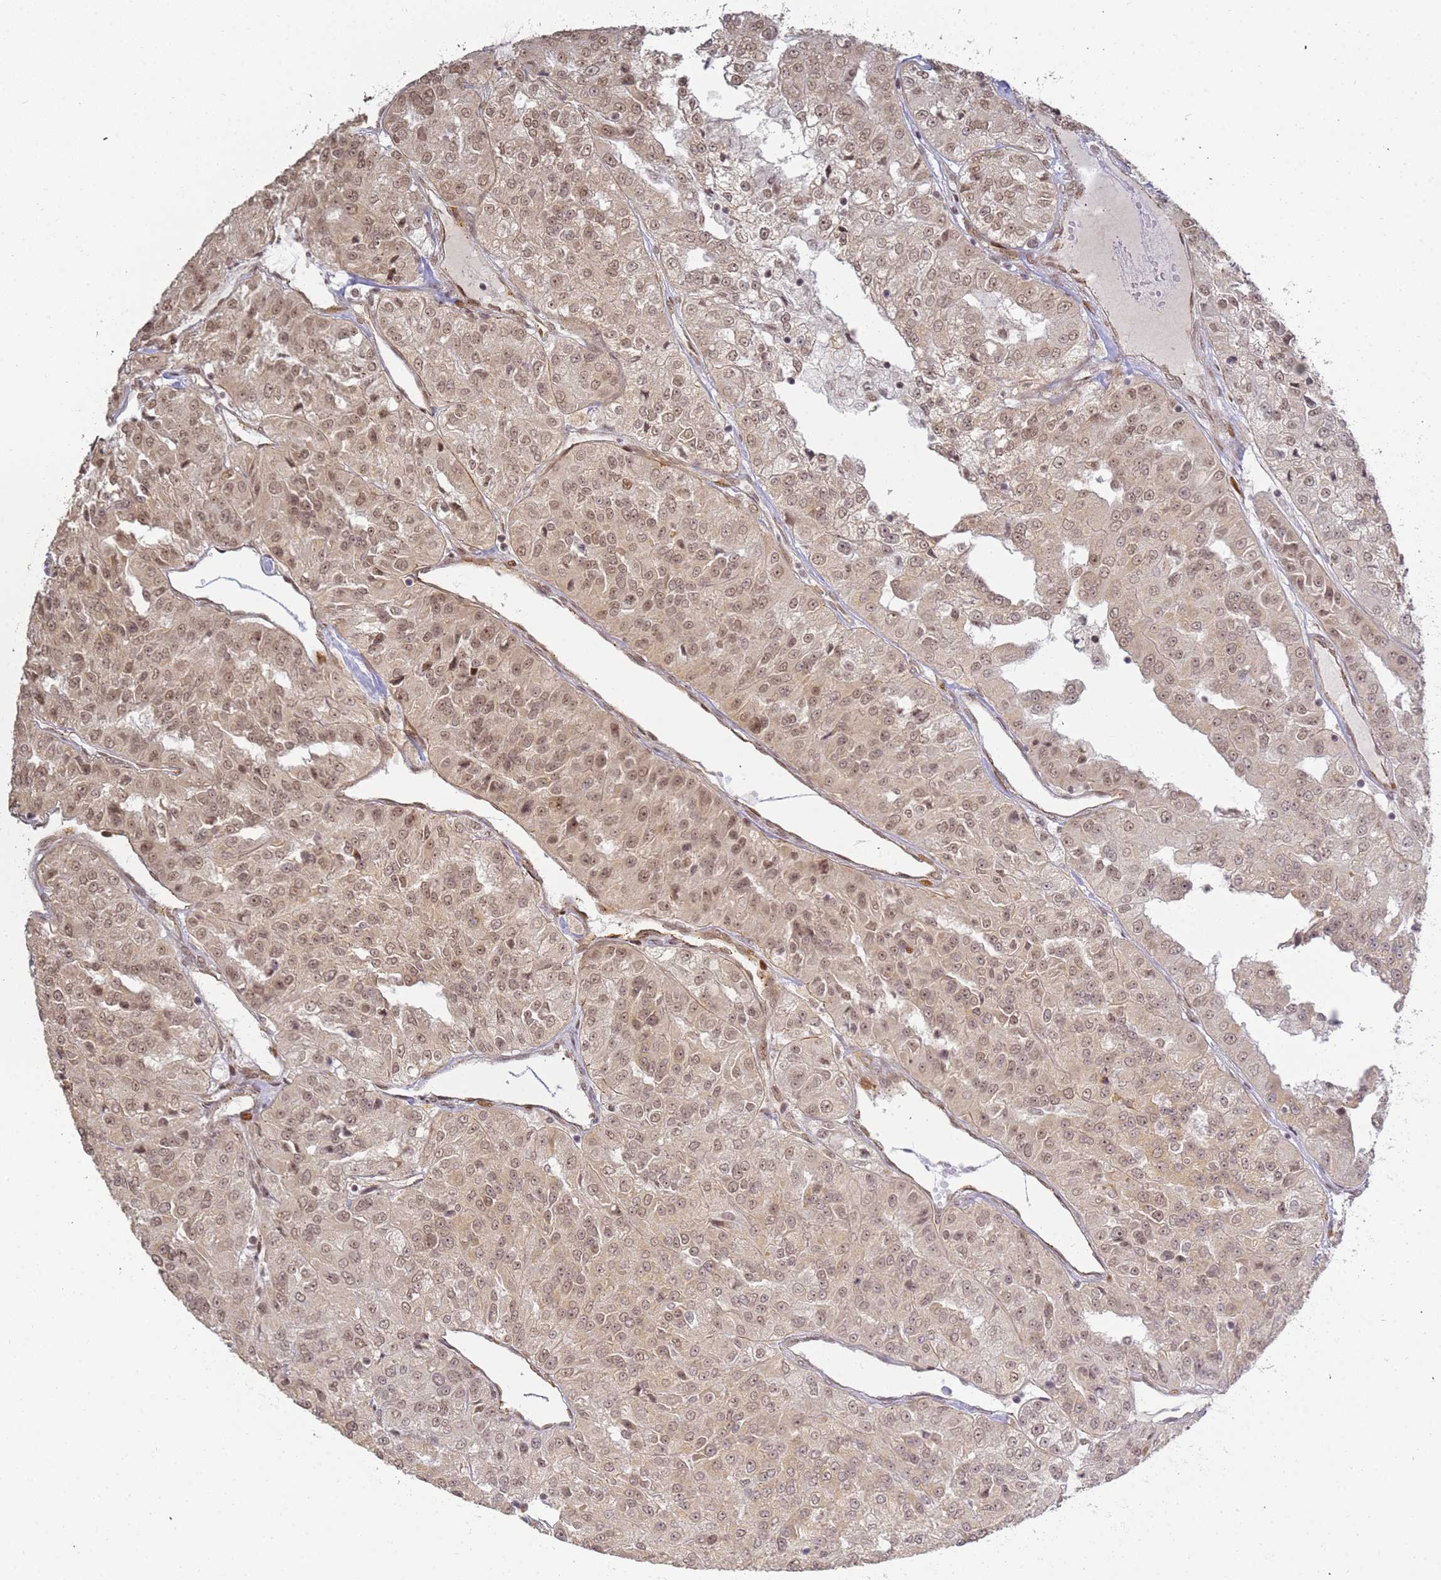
{"staining": {"intensity": "moderate", "quantity": ">75%", "location": "cytoplasmic/membranous,nuclear"}, "tissue": "renal cancer", "cell_type": "Tumor cells", "image_type": "cancer", "snomed": [{"axis": "morphology", "description": "Adenocarcinoma, NOS"}, {"axis": "topography", "description": "Kidney"}], "caption": "A photomicrograph of human renal cancer stained for a protein displays moderate cytoplasmic/membranous and nuclear brown staining in tumor cells.", "gene": "ABCA2", "patient": {"sex": "female", "age": 63}}